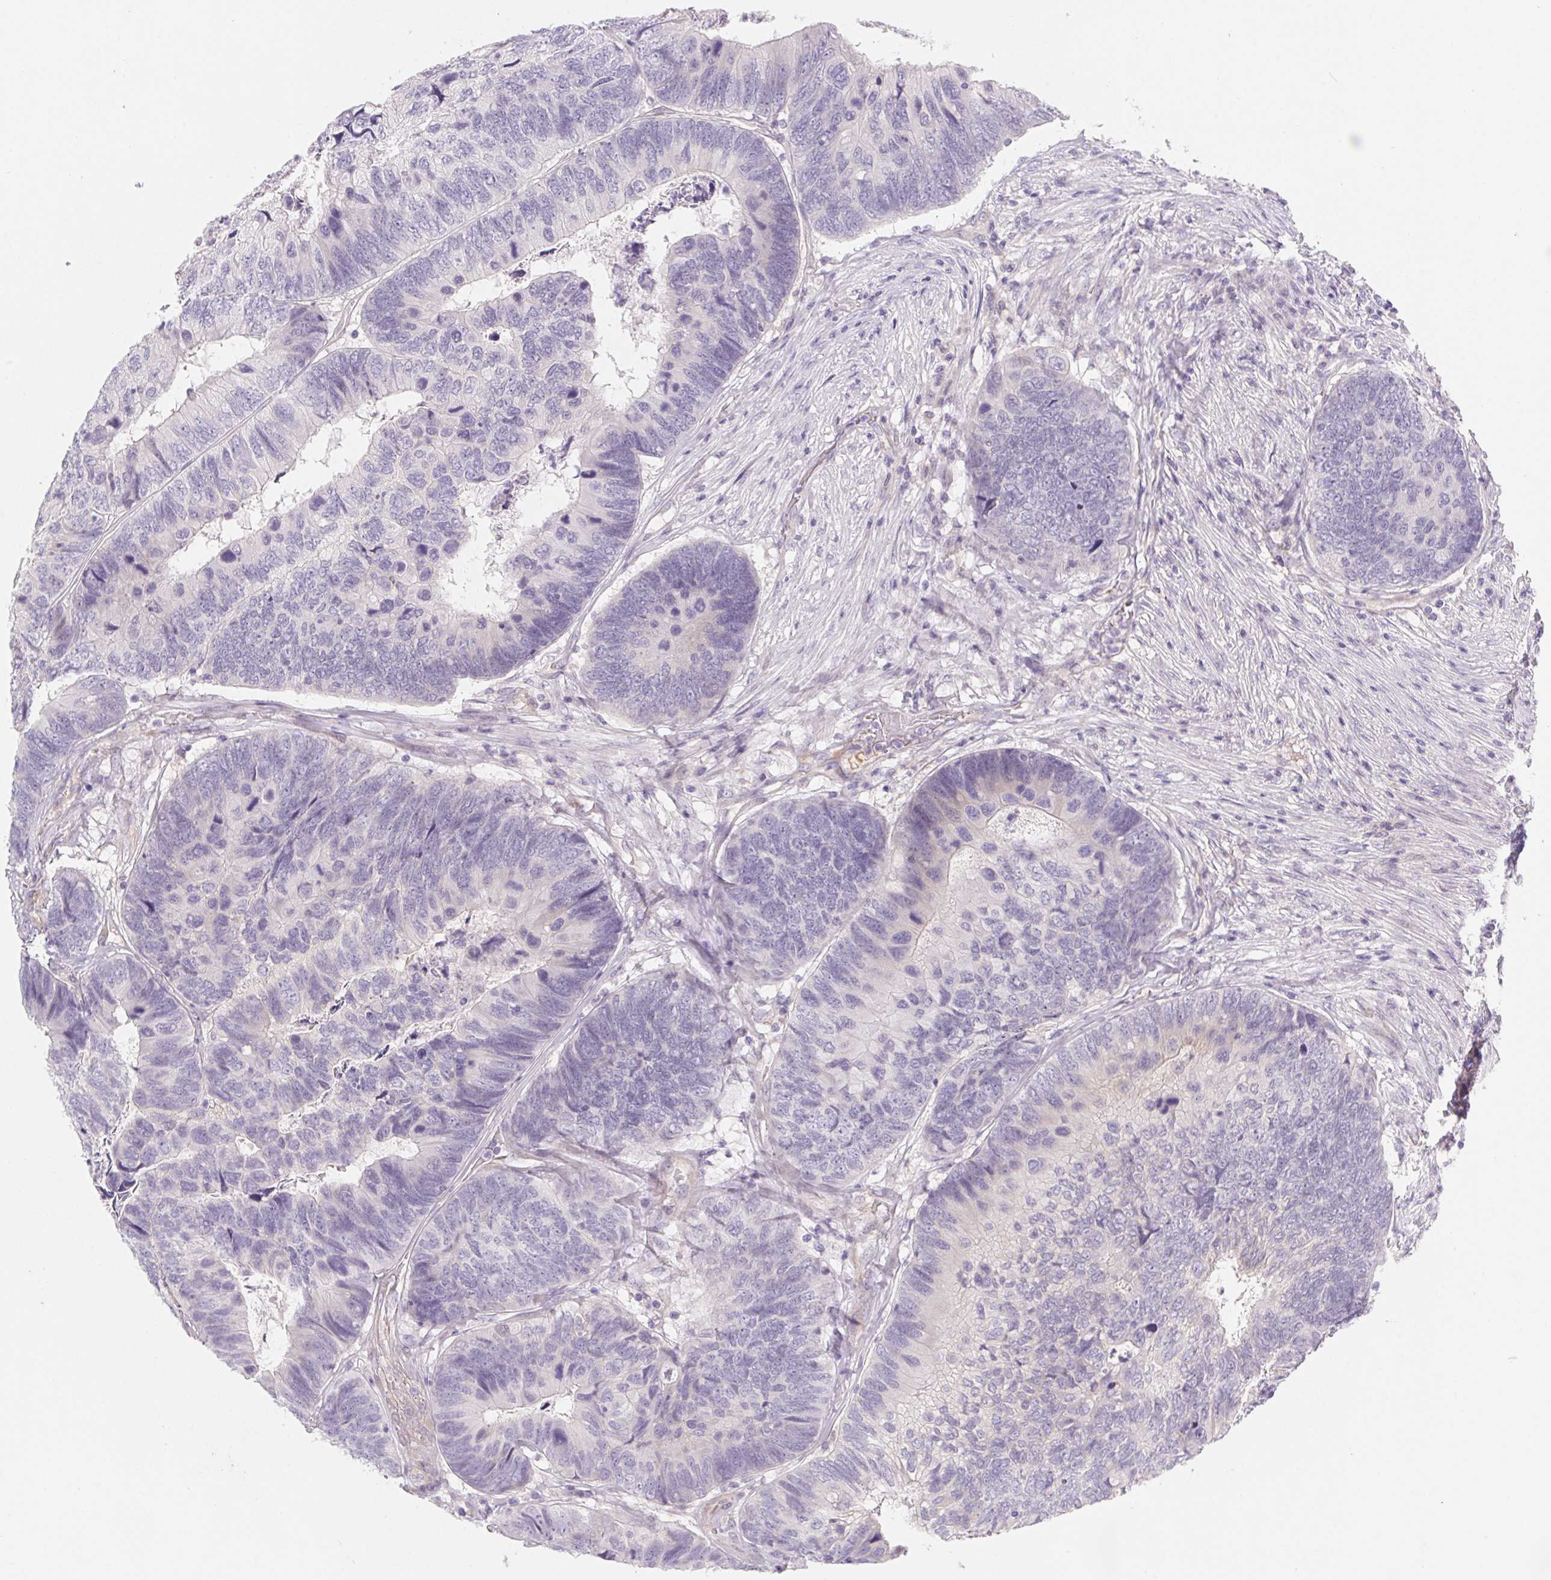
{"staining": {"intensity": "negative", "quantity": "none", "location": "none"}, "tissue": "colorectal cancer", "cell_type": "Tumor cells", "image_type": "cancer", "snomed": [{"axis": "morphology", "description": "Adenocarcinoma, NOS"}, {"axis": "topography", "description": "Colon"}], "caption": "High magnification brightfield microscopy of colorectal adenocarcinoma stained with DAB (brown) and counterstained with hematoxylin (blue): tumor cells show no significant staining.", "gene": "CTNND2", "patient": {"sex": "female", "age": 67}}